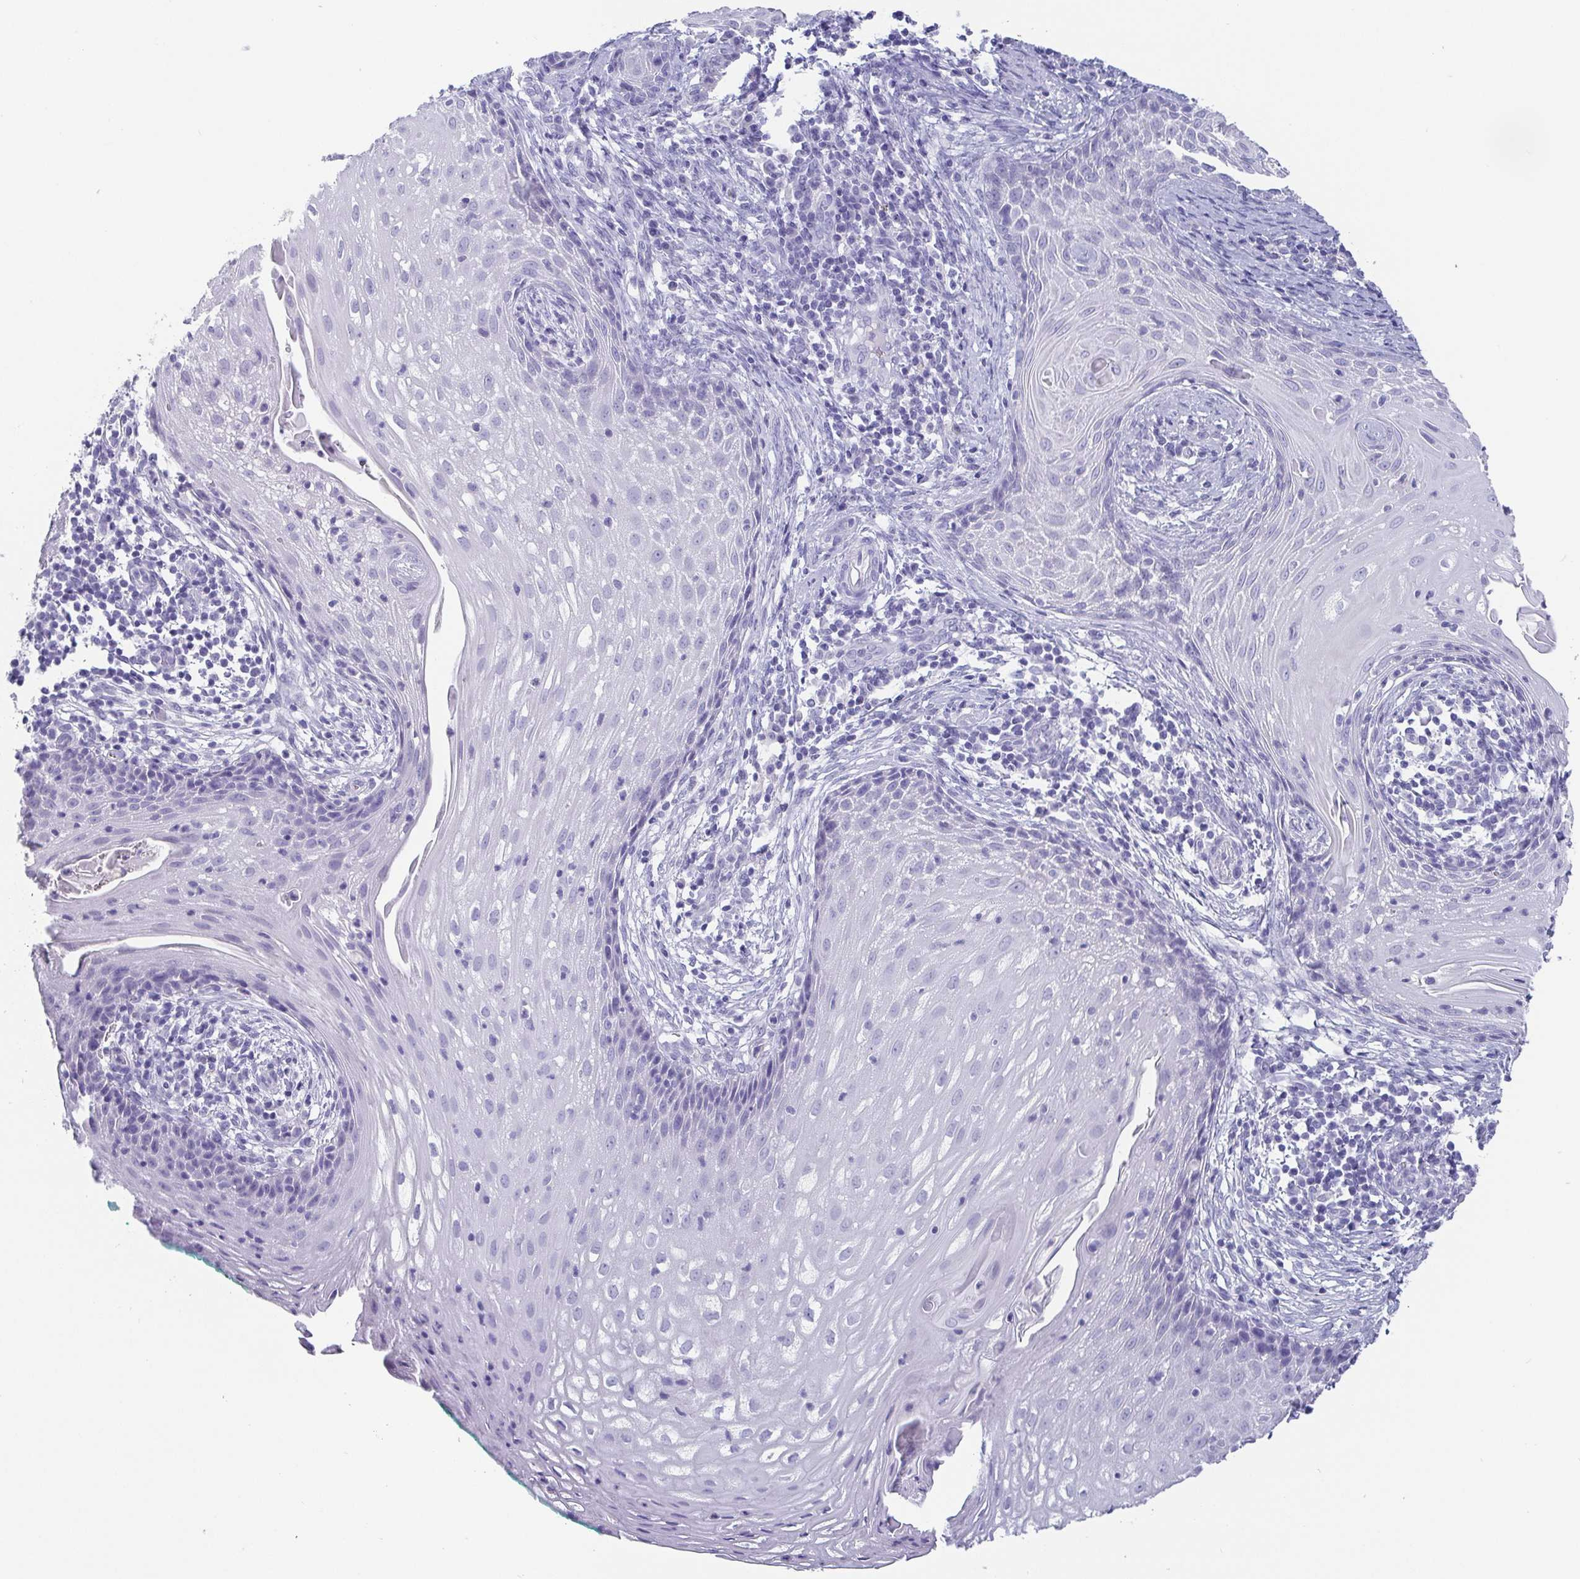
{"staining": {"intensity": "negative", "quantity": "none", "location": "none"}, "tissue": "cervical cancer", "cell_type": "Tumor cells", "image_type": "cancer", "snomed": [{"axis": "morphology", "description": "Squamous cell carcinoma, NOS"}, {"axis": "topography", "description": "Cervix"}], "caption": "Immunohistochemistry (IHC) micrograph of neoplastic tissue: cervical cancer stained with DAB (3,3'-diaminobenzidine) displays no significant protein positivity in tumor cells.", "gene": "SCGN", "patient": {"sex": "female", "age": 30}}